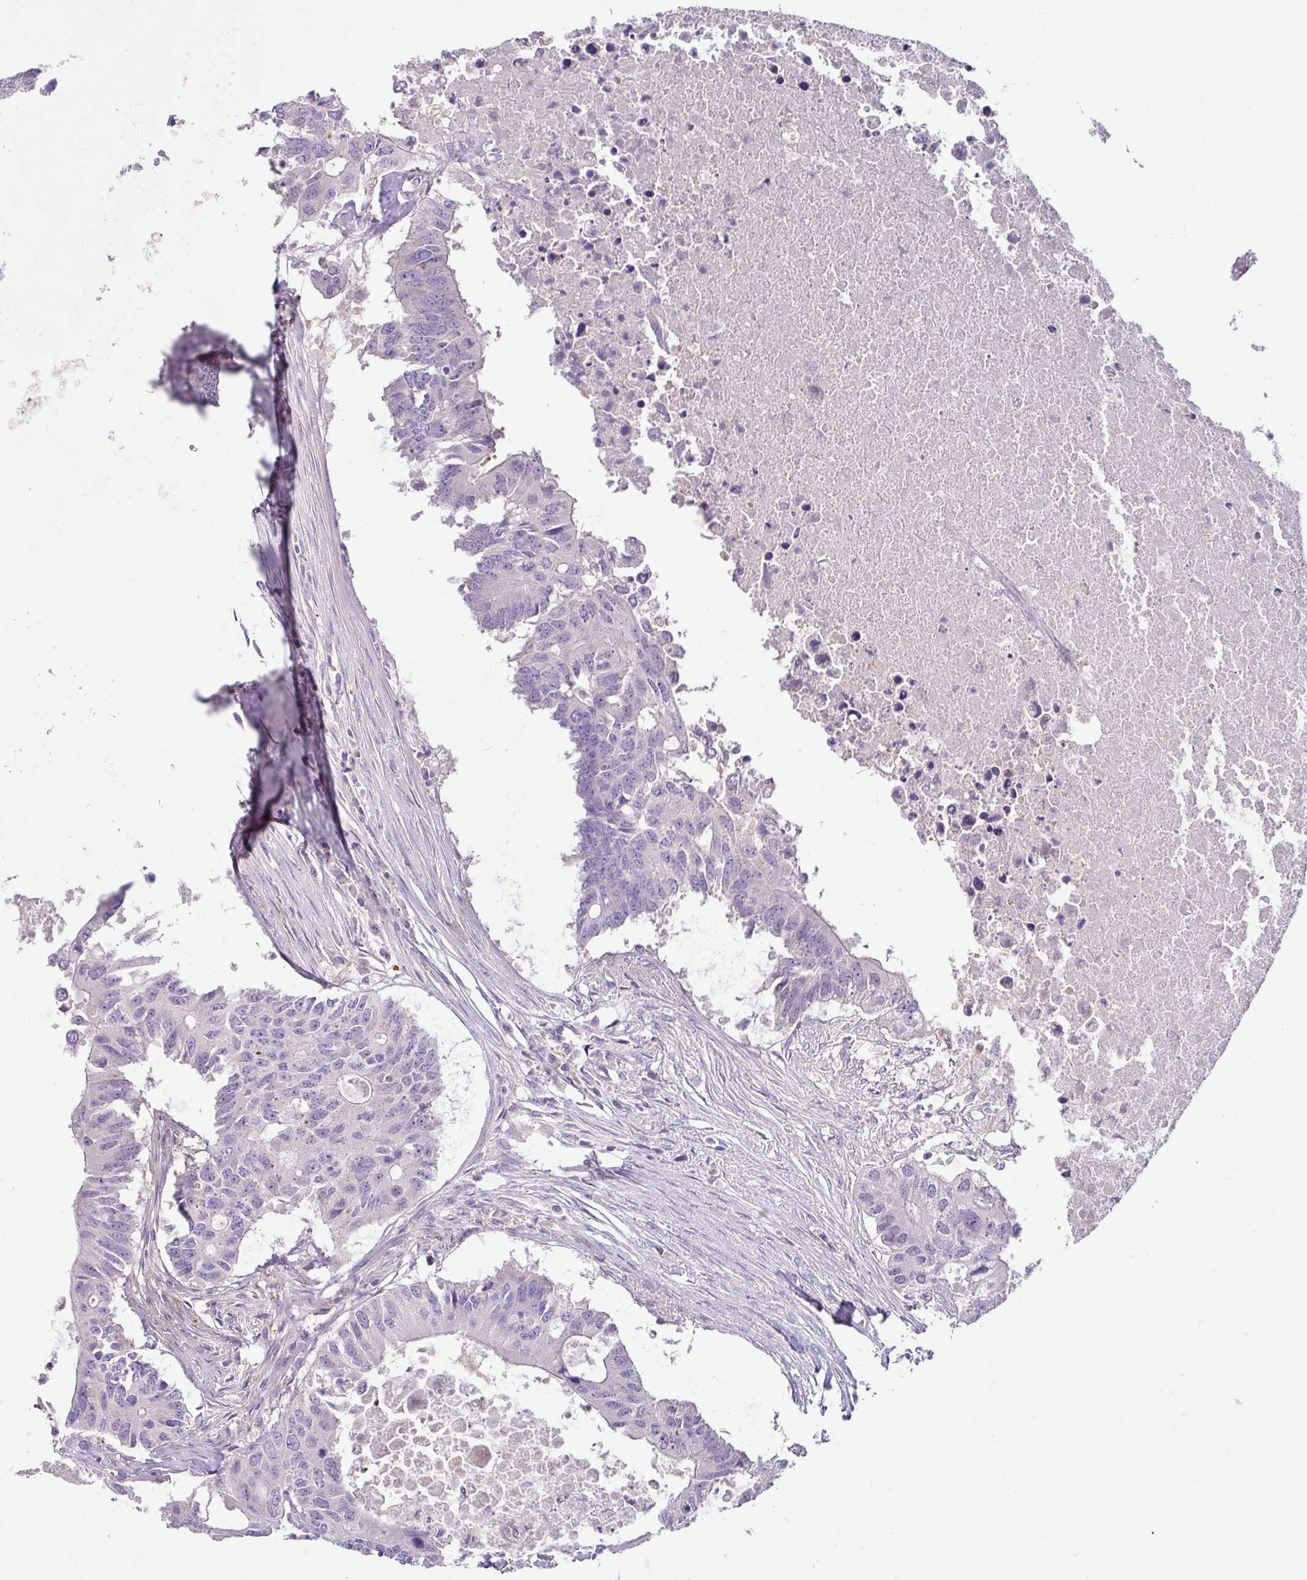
{"staining": {"intensity": "negative", "quantity": "none", "location": "none"}, "tissue": "colorectal cancer", "cell_type": "Tumor cells", "image_type": "cancer", "snomed": [{"axis": "morphology", "description": "Adenocarcinoma, NOS"}, {"axis": "topography", "description": "Colon"}], "caption": "Tumor cells are negative for protein expression in human colorectal cancer (adenocarcinoma).", "gene": "HOXC13", "patient": {"sex": "male", "age": 71}}